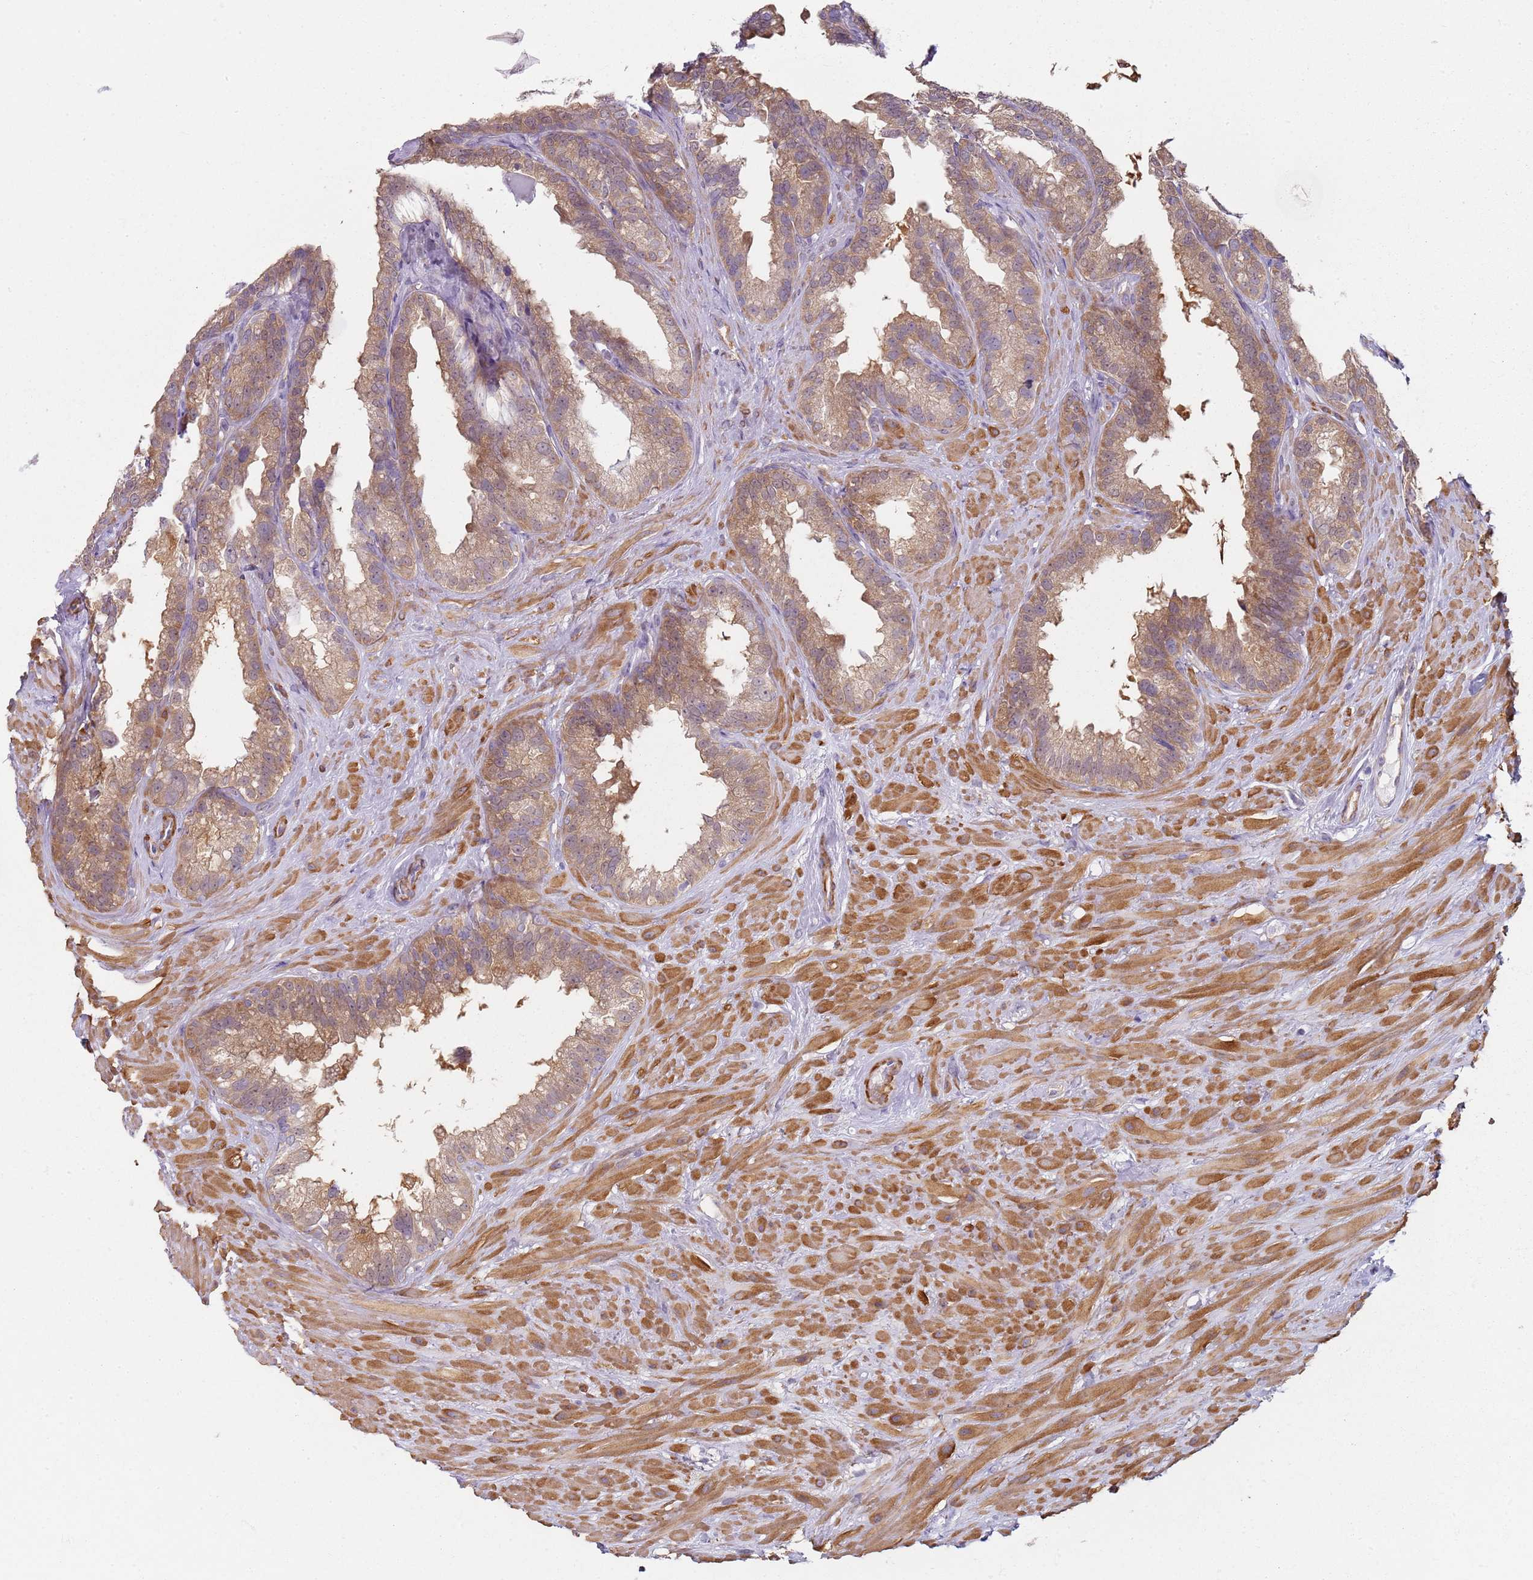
{"staining": {"intensity": "moderate", "quantity": ">75%", "location": "cytoplasmic/membranous"}, "tissue": "seminal vesicle", "cell_type": "Glandular cells", "image_type": "normal", "snomed": [{"axis": "morphology", "description": "Normal tissue, NOS"}, {"axis": "topography", "description": "Seminal veicle"}], "caption": "A photomicrograph of human seminal vesicle stained for a protein demonstrates moderate cytoplasmic/membranous brown staining in glandular cells. The protein of interest is shown in brown color, while the nuclei are stained blue.", "gene": "SLC26A6", "patient": {"sex": "male", "age": 80}}